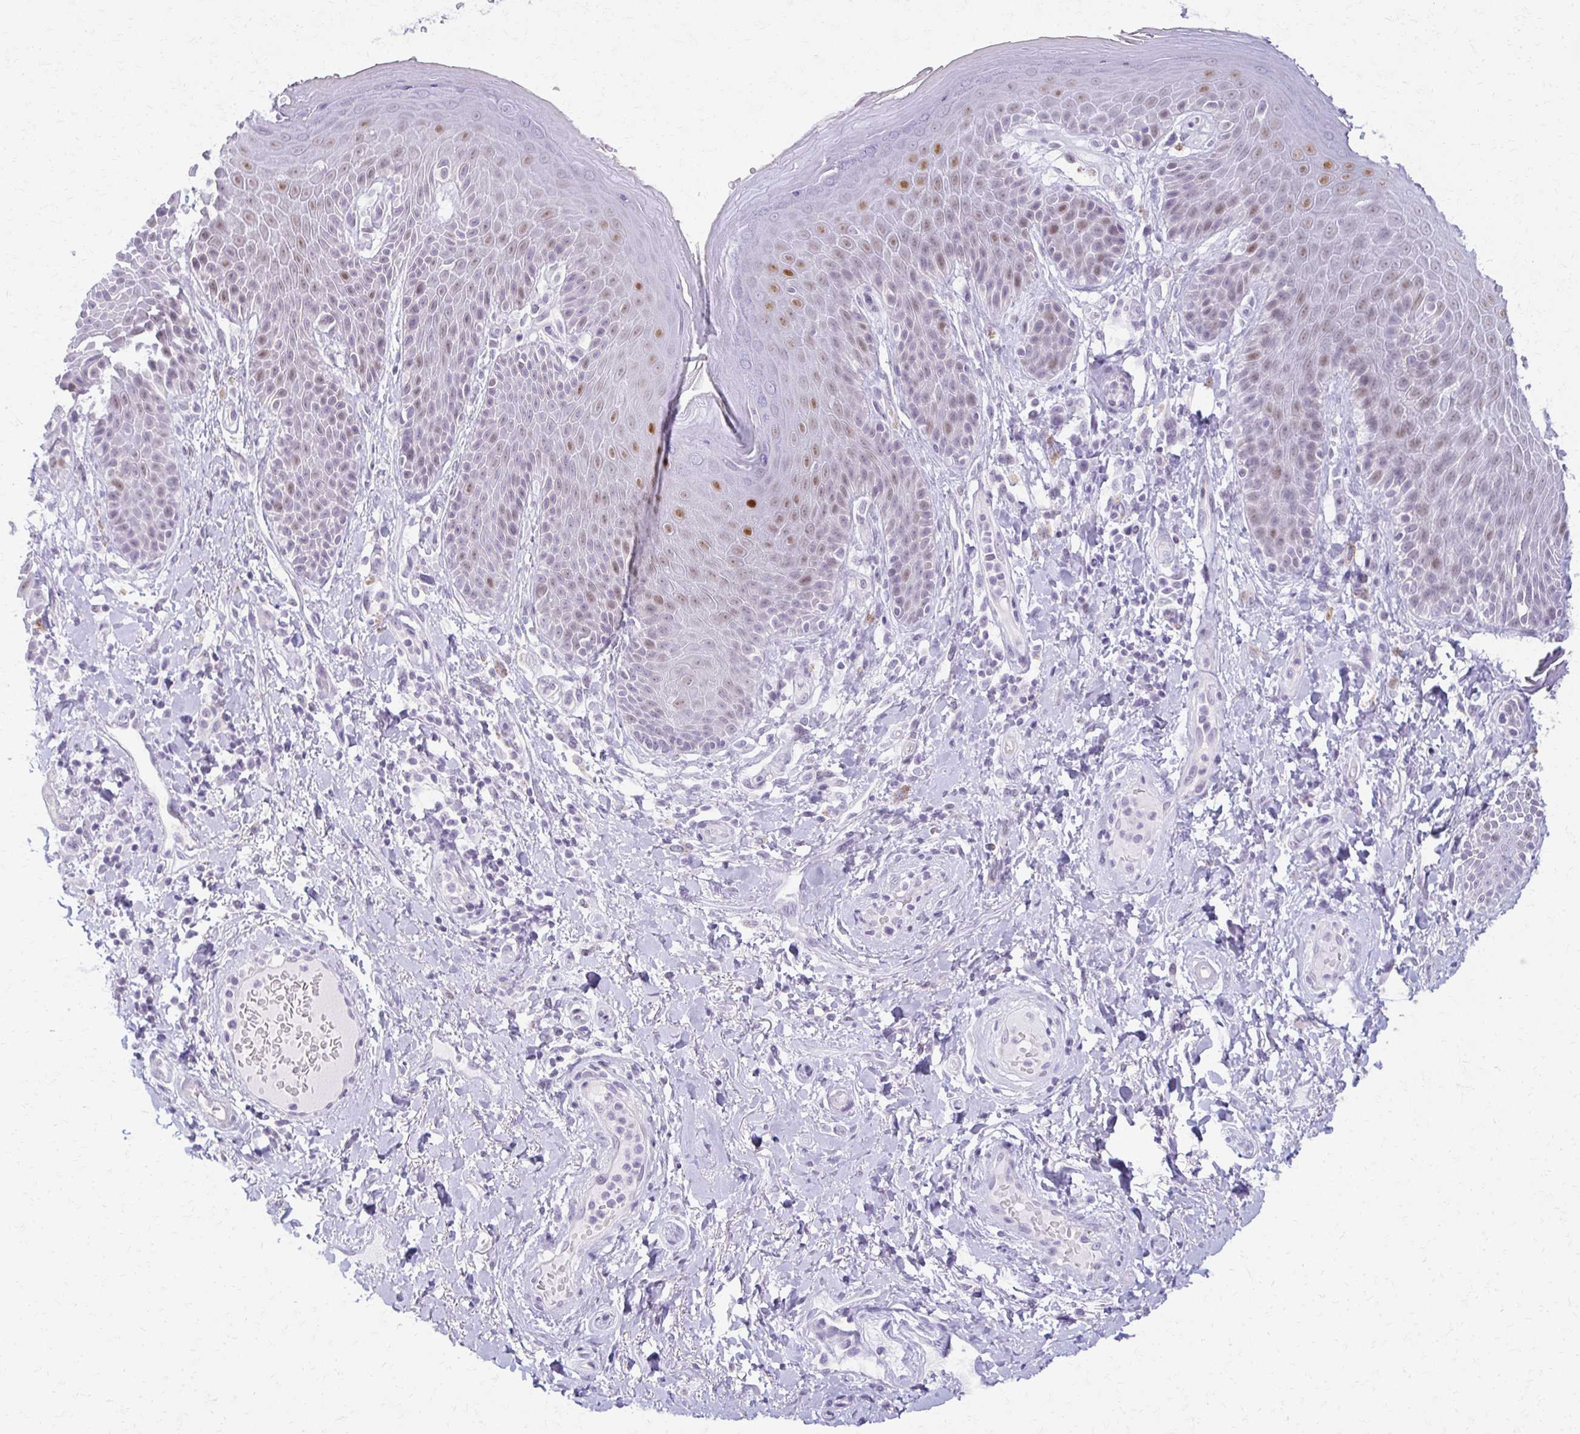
{"staining": {"intensity": "moderate", "quantity": "<25%", "location": "nuclear"}, "tissue": "skin", "cell_type": "Epidermal cells", "image_type": "normal", "snomed": [{"axis": "morphology", "description": "Normal tissue, NOS"}, {"axis": "topography", "description": "Anal"}, {"axis": "topography", "description": "Peripheral nerve tissue"}], "caption": "A brown stain highlights moderate nuclear staining of a protein in epidermal cells of unremarkable skin.", "gene": "MORC4", "patient": {"sex": "male", "age": 51}}